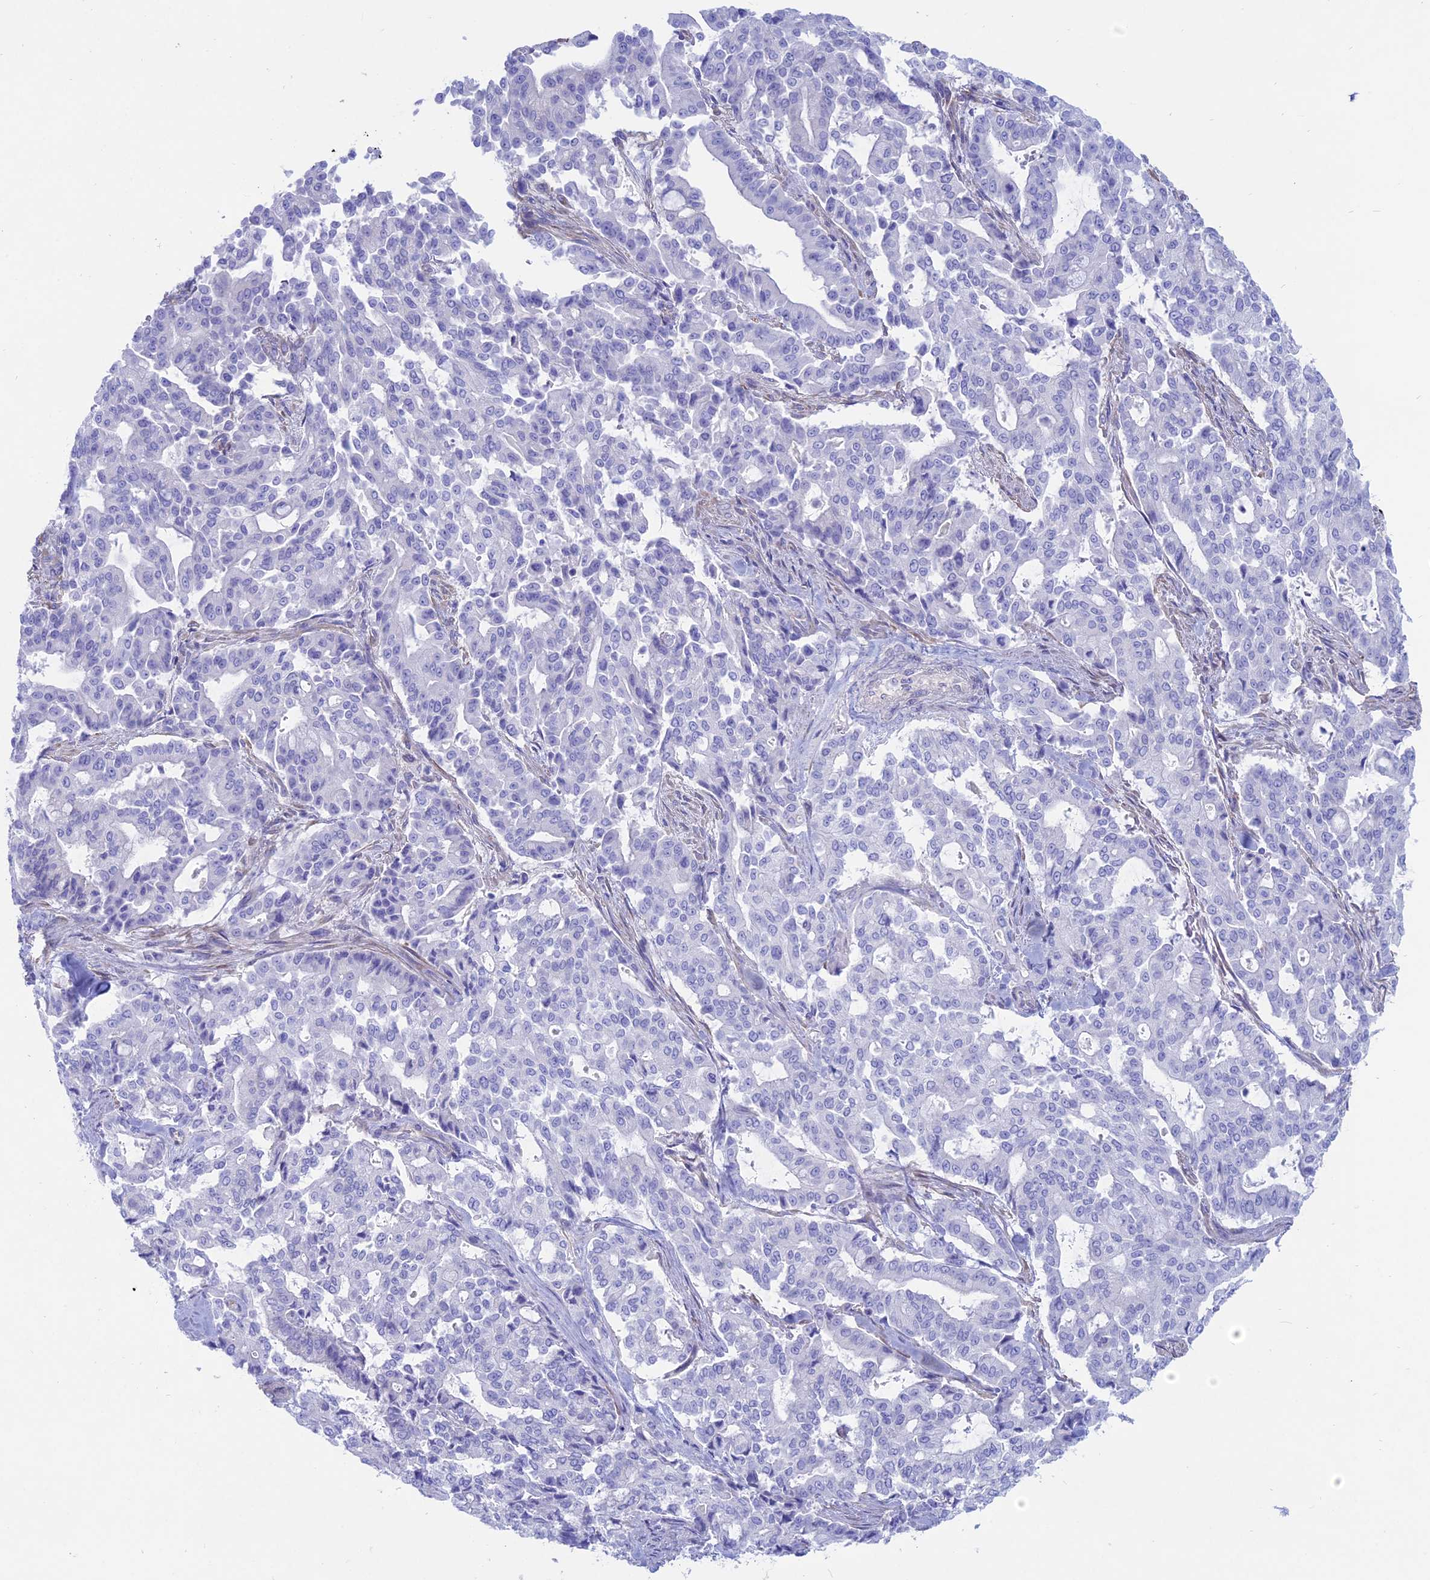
{"staining": {"intensity": "negative", "quantity": "none", "location": "none"}, "tissue": "pancreatic cancer", "cell_type": "Tumor cells", "image_type": "cancer", "snomed": [{"axis": "morphology", "description": "Adenocarcinoma, NOS"}, {"axis": "topography", "description": "Pancreas"}], "caption": "Protein analysis of pancreatic cancer displays no significant expression in tumor cells.", "gene": "OR2AE1", "patient": {"sex": "male", "age": 63}}